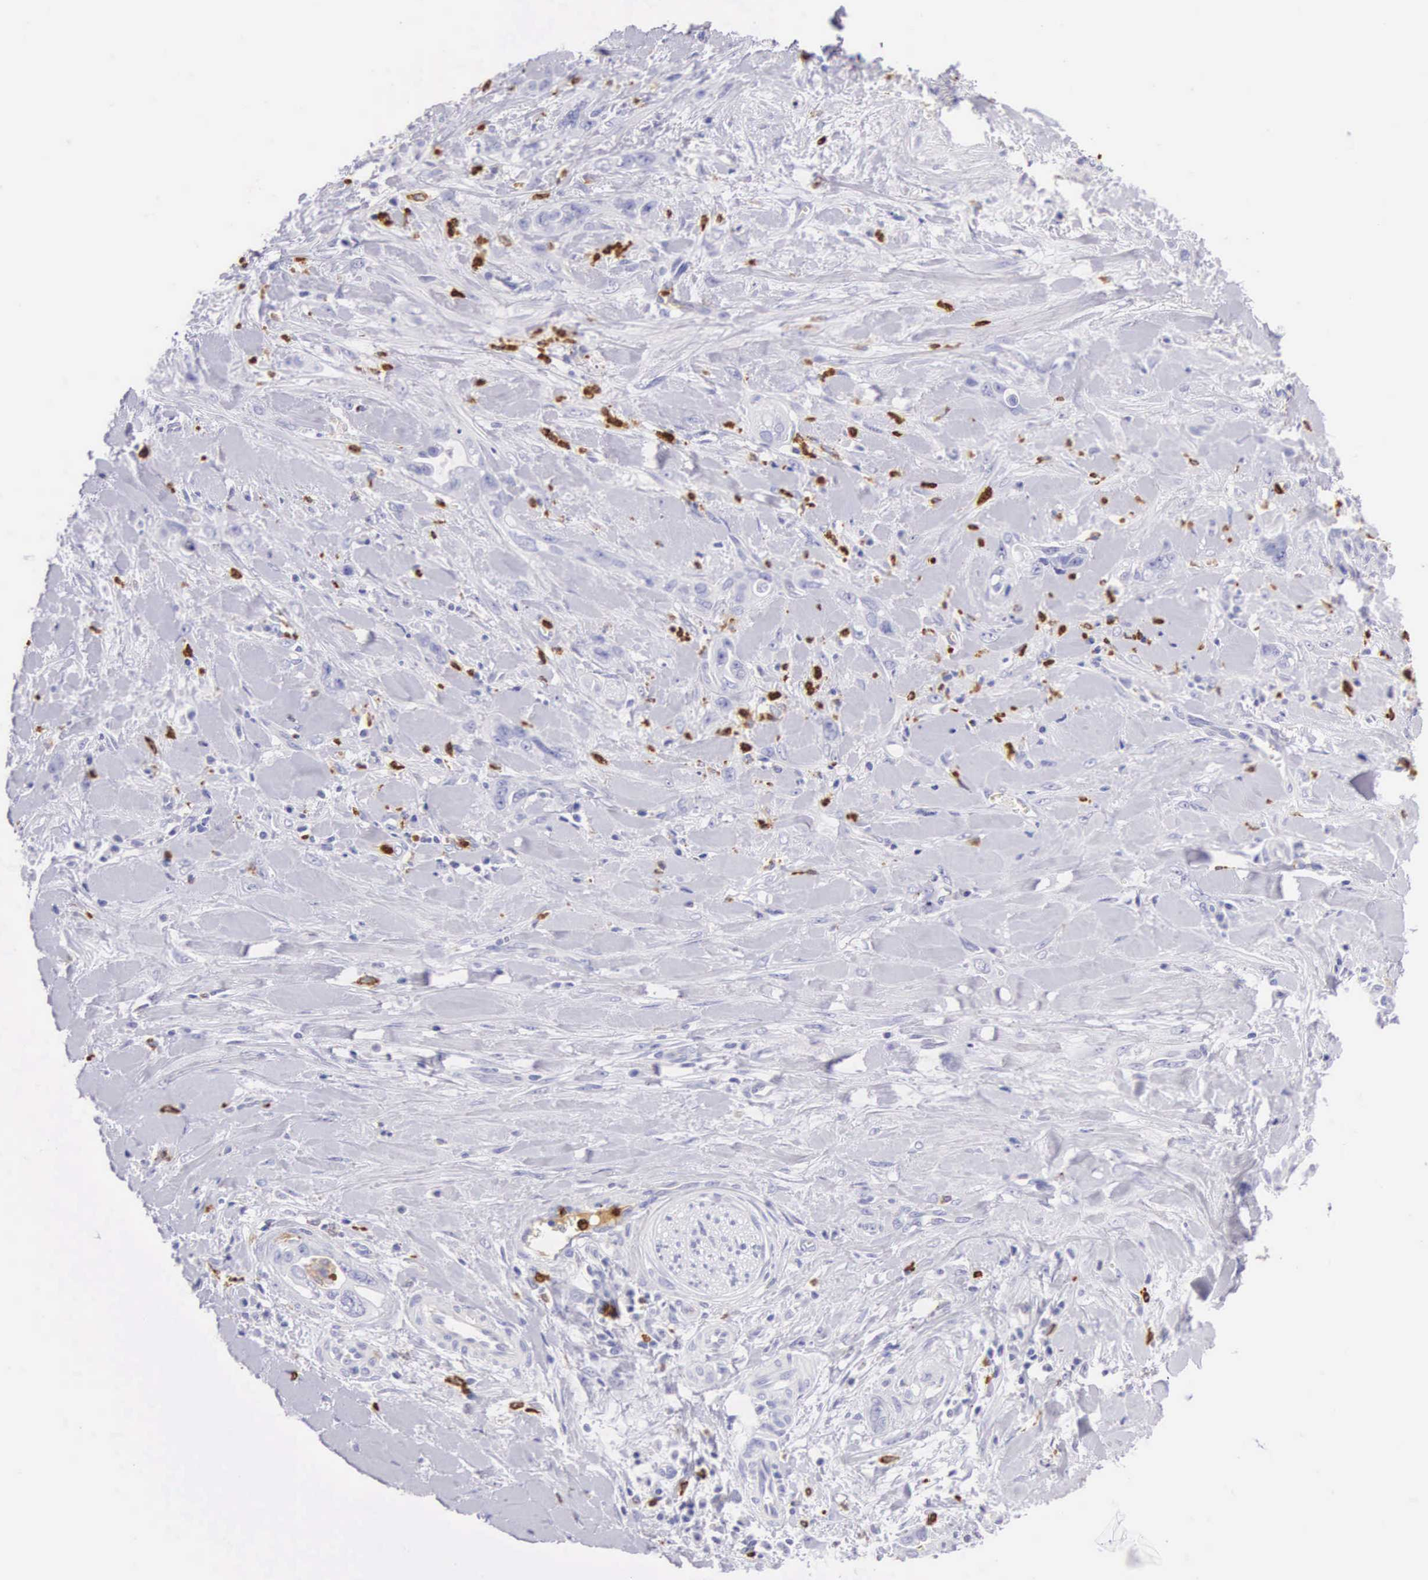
{"staining": {"intensity": "negative", "quantity": "none", "location": "none"}, "tissue": "pancreatic cancer", "cell_type": "Tumor cells", "image_type": "cancer", "snomed": [{"axis": "morphology", "description": "Adenocarcinoma, NOS"}, {"axis": "topography", "description": "Pancreas"}], "caption": "Human pancreatic adenocarcinoma stained for a protein using immunohistochemistry displays no positivity in tumor cells.", "gene": "FCN1", "patient": {"sex": "male", "age": 69}}